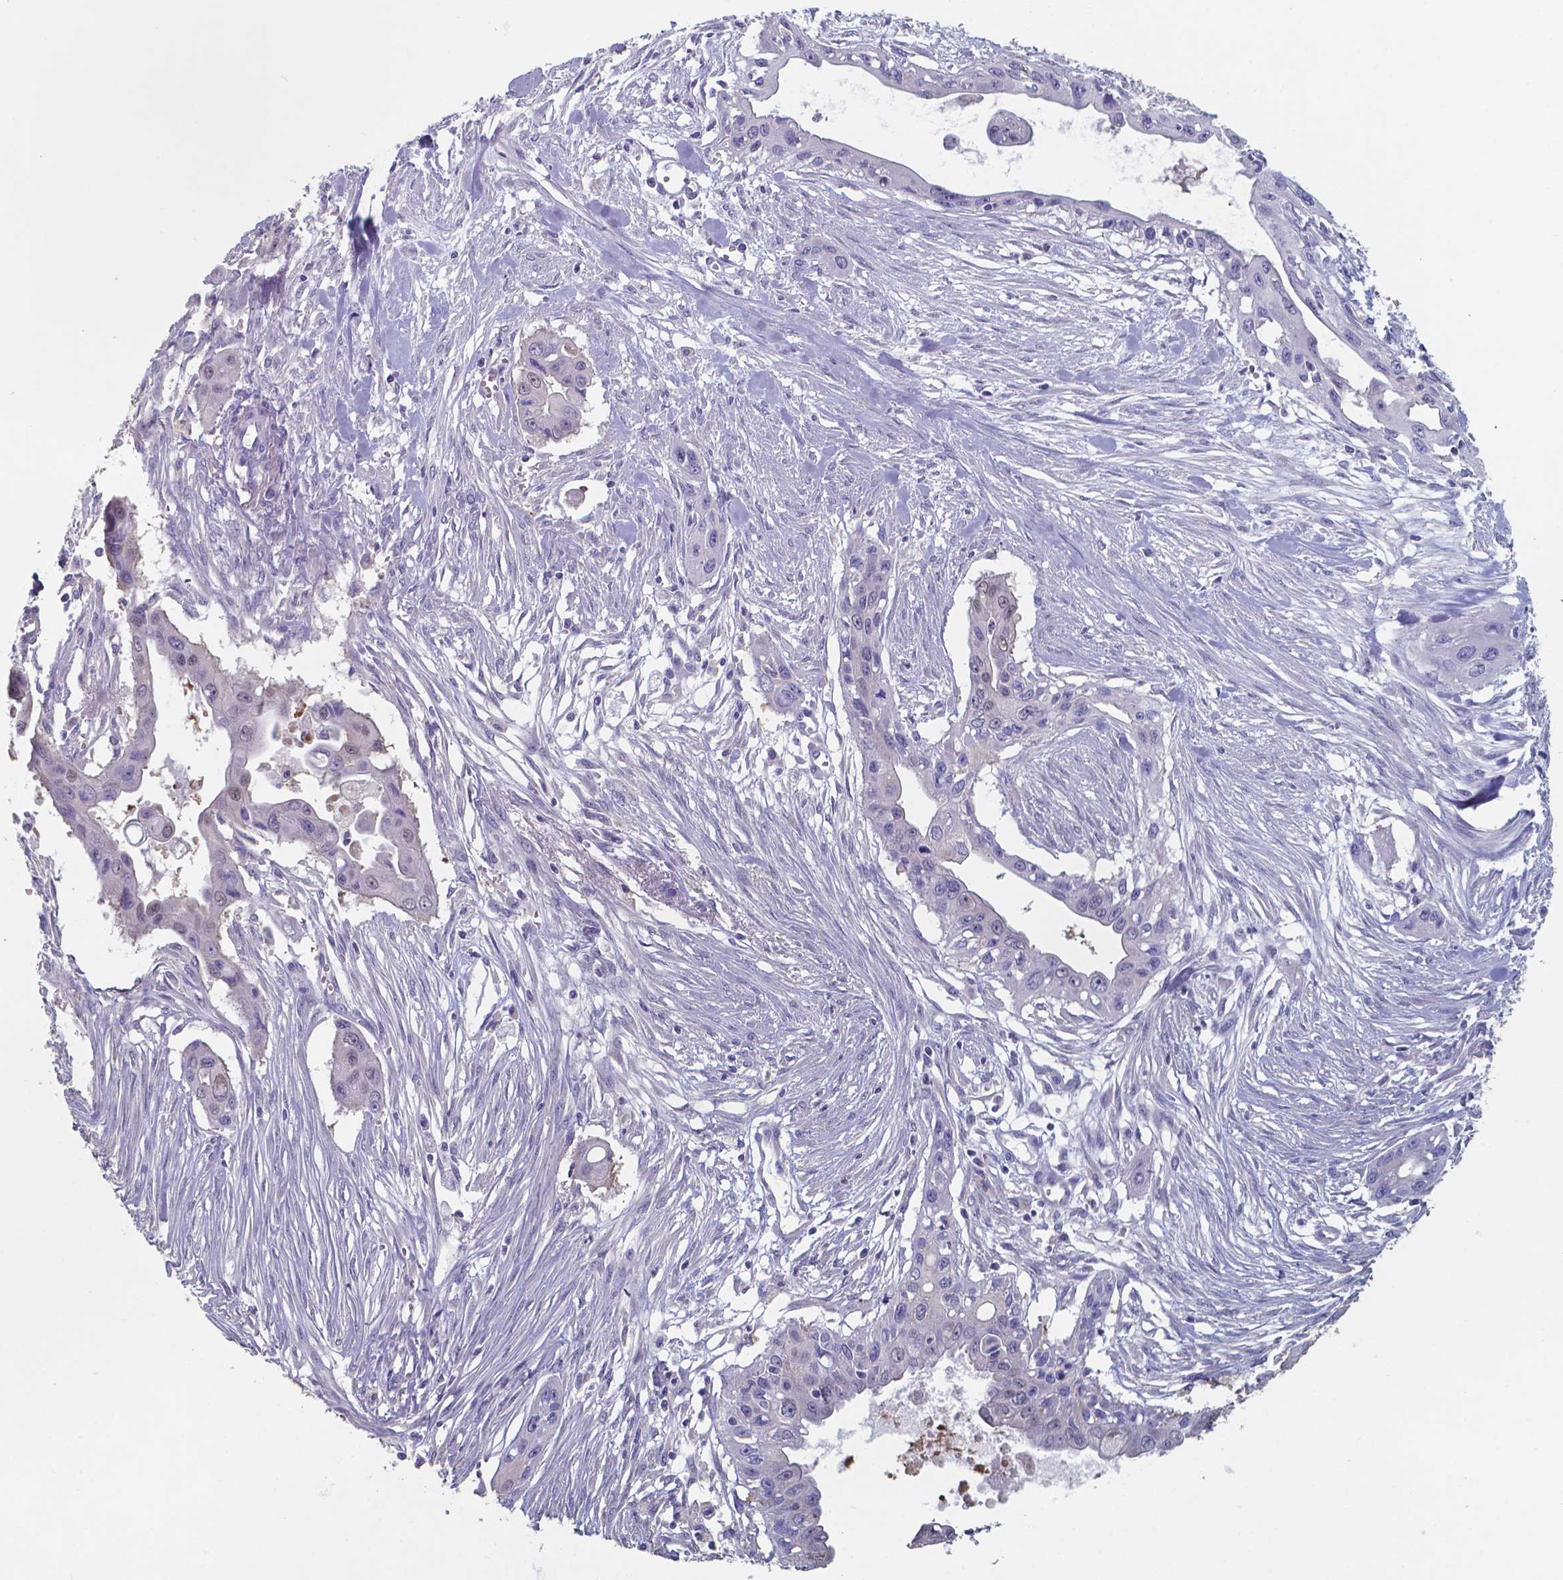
{"staining": {"intensity": "negative", "quantity": "none", "location": "none"}, "tissue": "pancreatic cancer", "cell_type": "Tumor cells", "image_type": "cancer", "snomed": [{"axis": "morphology", "description": "Adenocarcinoma, NOS"}, {"axis": "topography", "description": "Pancreas"}], "caption": "The histopathology image reveals no significant staining in tumor cells of pancreatic cancer.", "gene": "FOXJ1", "patient": {"sex": "male", "age": 60}}